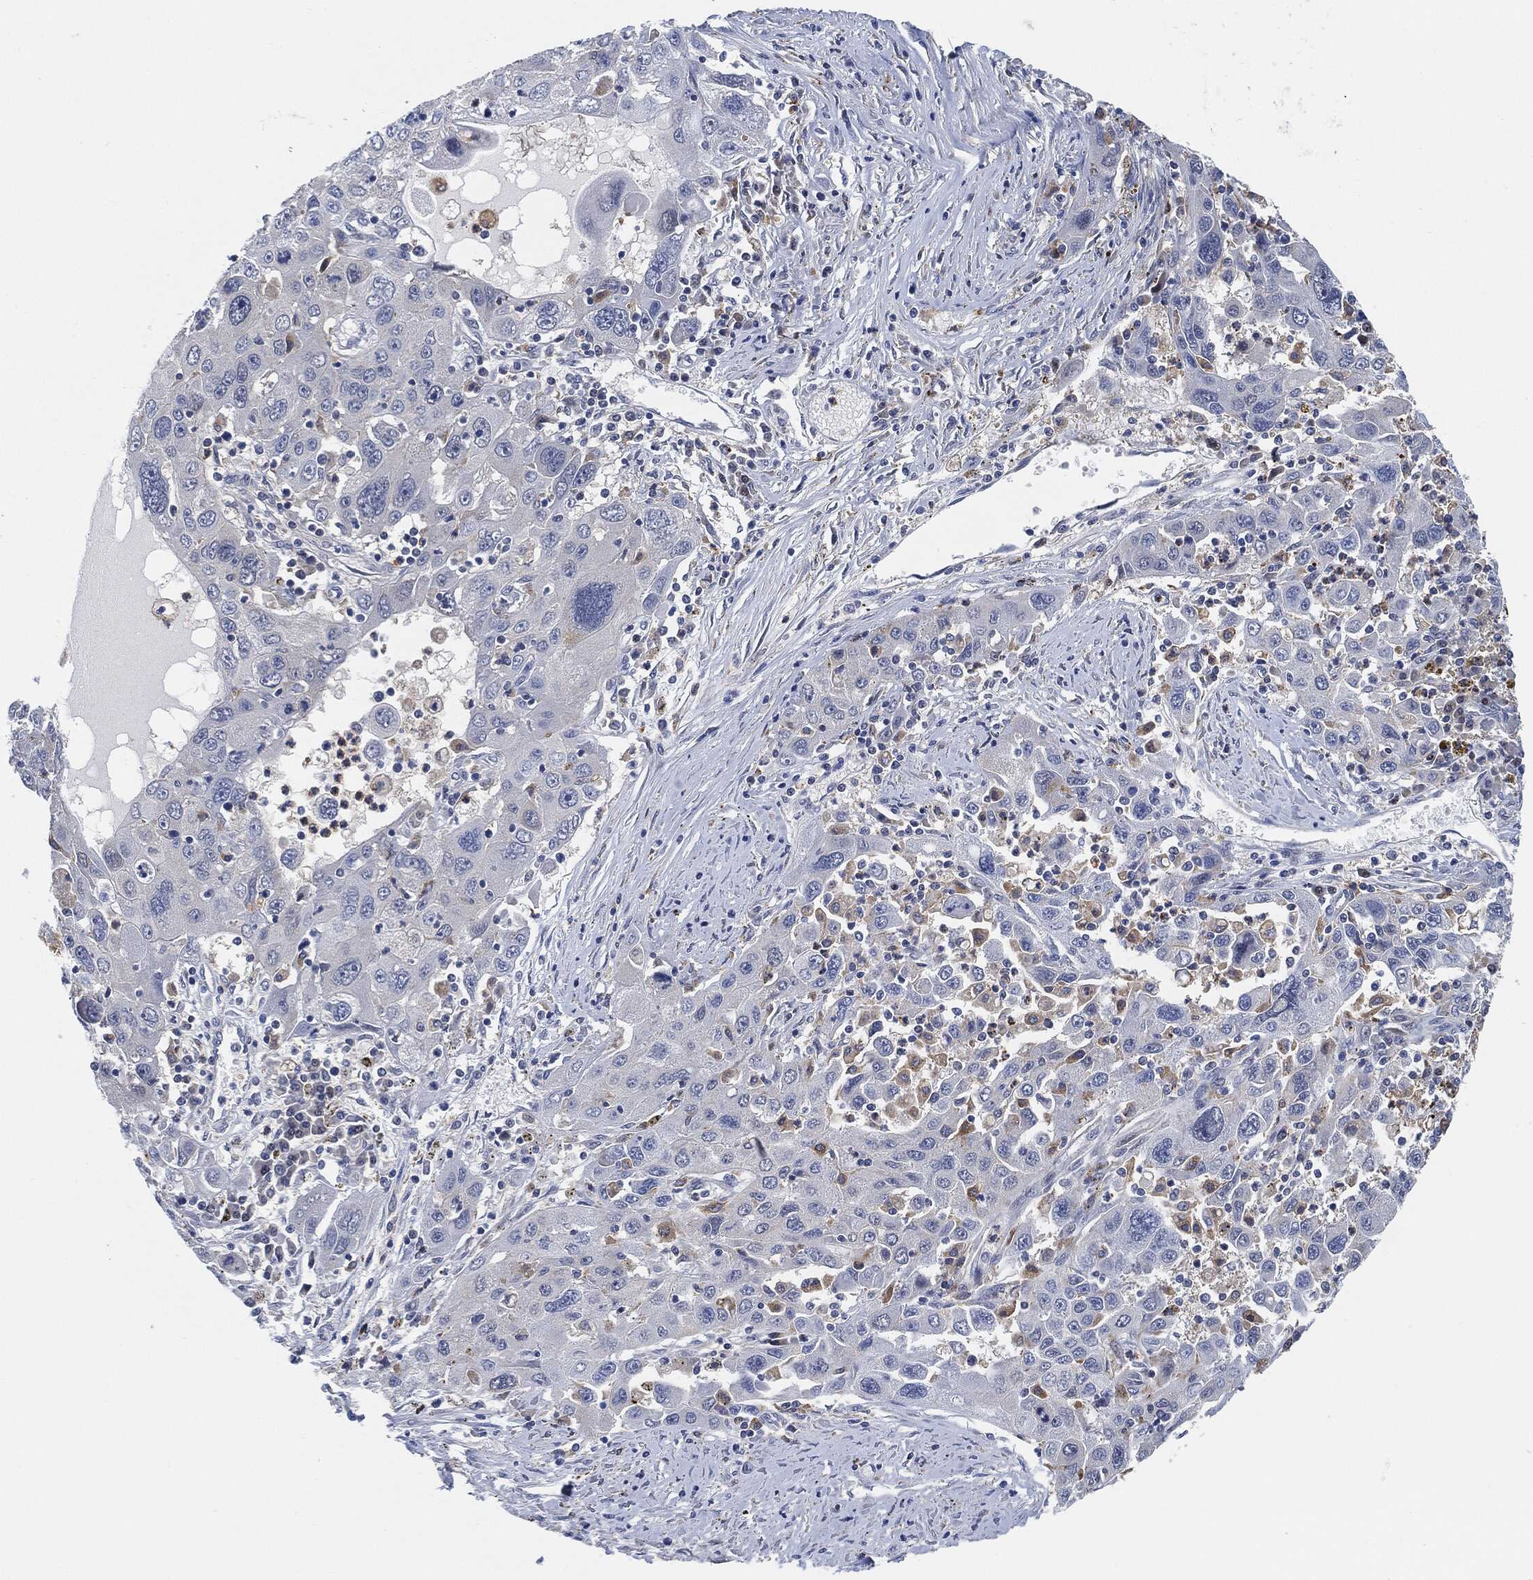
{"staining": {"intensity": "moderate", "quantity": "<25%", "location": "cytoplasmic/membranous"}, "tissue": "stomach cancer", "cell_type": "Tumor cells", "image_type": "cancer", "snomed": [{"axis": "morphology", "description": "Adenocarcinoma, NOS"}, {"axis": "topography", "description": "Stomach"}], "caption": "Immunohistochemistry photomicrograph of neoplastic tissue: human stomach cancer (adenocarcinoma) stained using immunohistochemistry (IHC) displays low levels of moderate protein expression localized specifically in the cytoplasmic/membranous of tumor cells, appearing as a cytoplasmic/membranous brown color.", "gene": "VSIG4", "patient": {"sex": "male", "age": 56}}